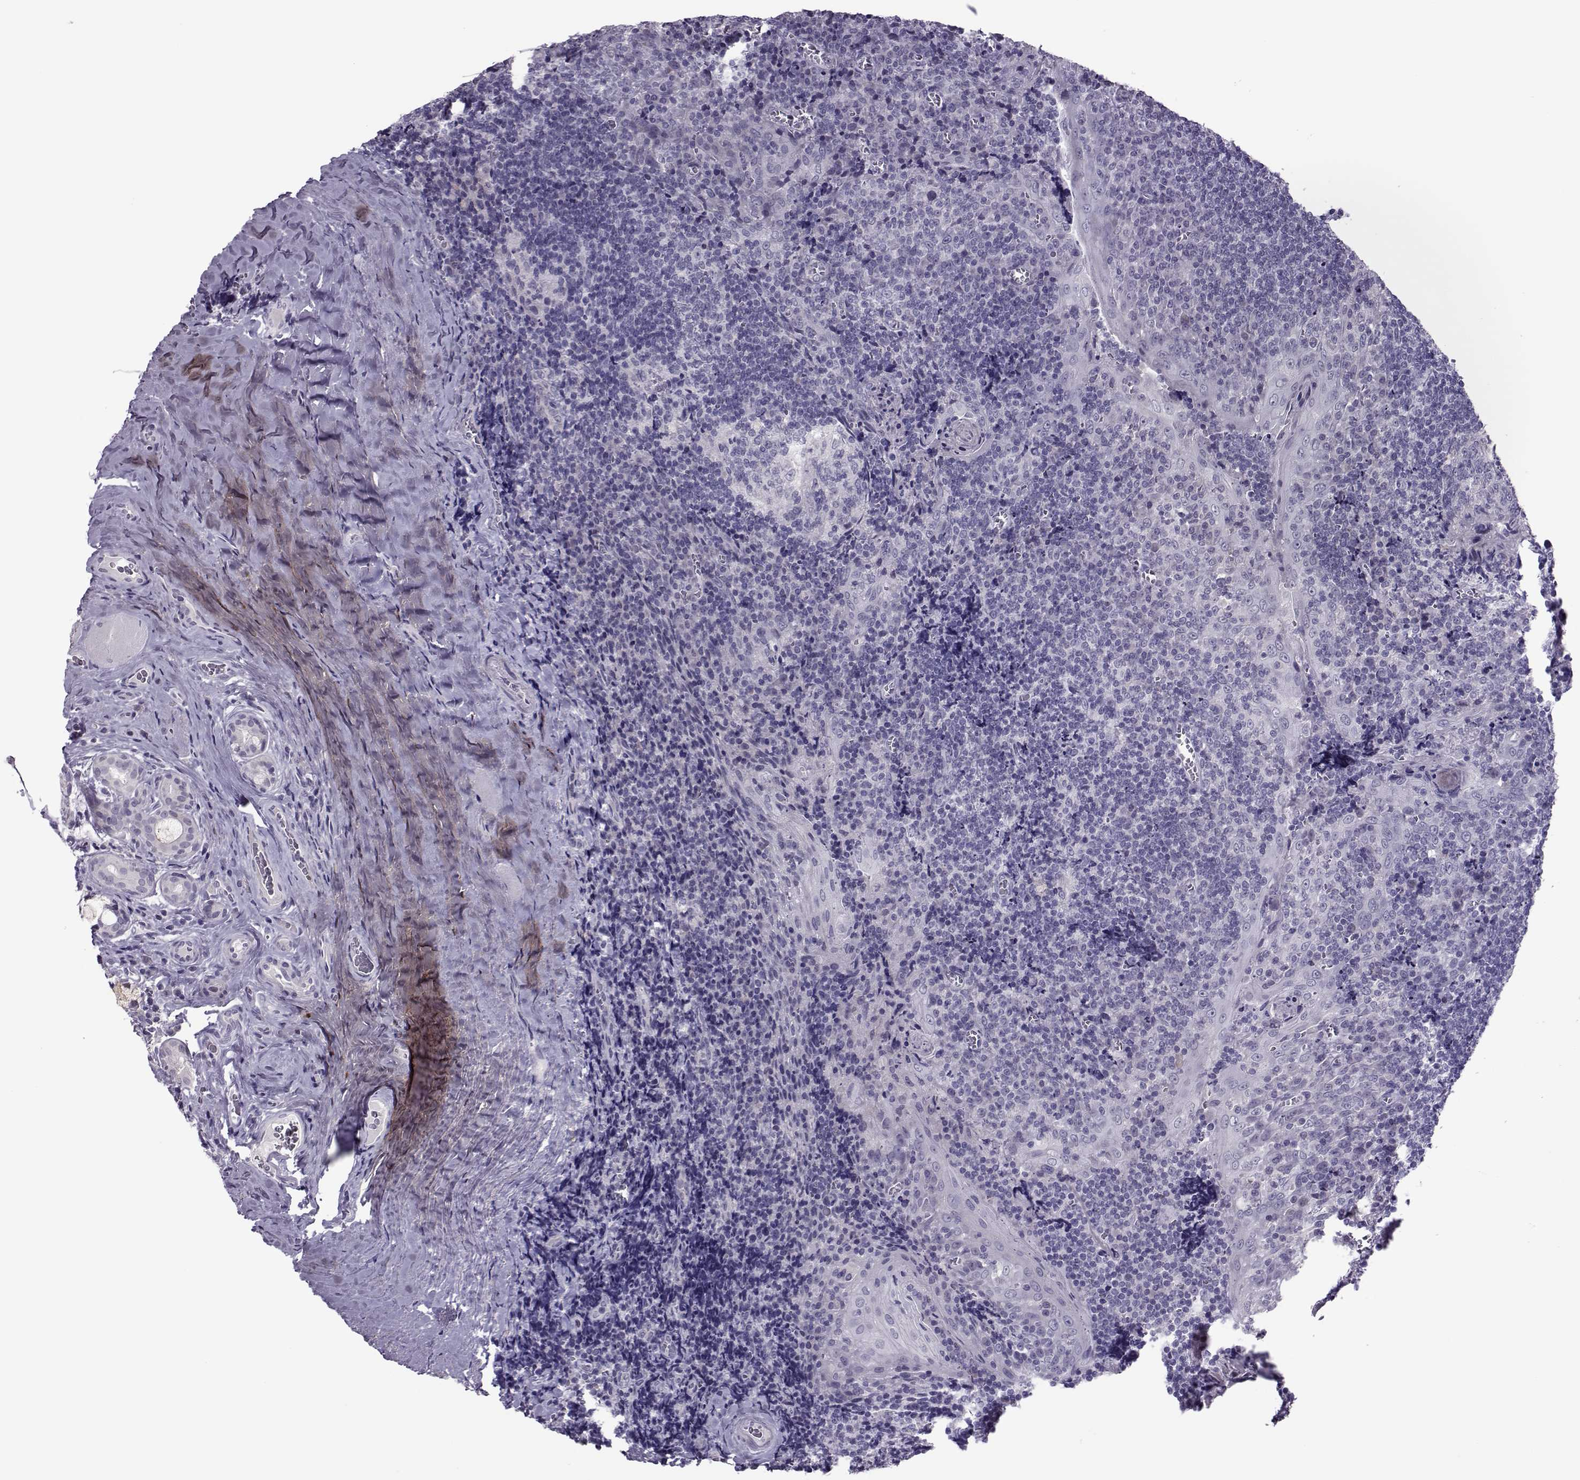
{"staining": {"intensity": "negative", "quantity": "none", "location": "none"}, "tissue": "tonsil", "cell_type": "Germinal center cells", "image_type": "normal", "snomed": [{"axis": "morphology", "description": "Normal tissue, NOS"}, {"axis": "morphology", "description": "Inflammation, NOS"}, {"axis": "topography", "description": "Tonsil"}], "caption": "DAB (3,3'-diaminobenzidine) immunohistochemical staining of benign tonsil reveals no significant staining in germinal center cells. The staining was performed using DAB to visualize the protein expression in brown, while the nuclei were stained in blue with hematoxylin (Magnification: 20x).", "gene": "ASRGL1", "patient": {"sex": "female", "age": 31}}